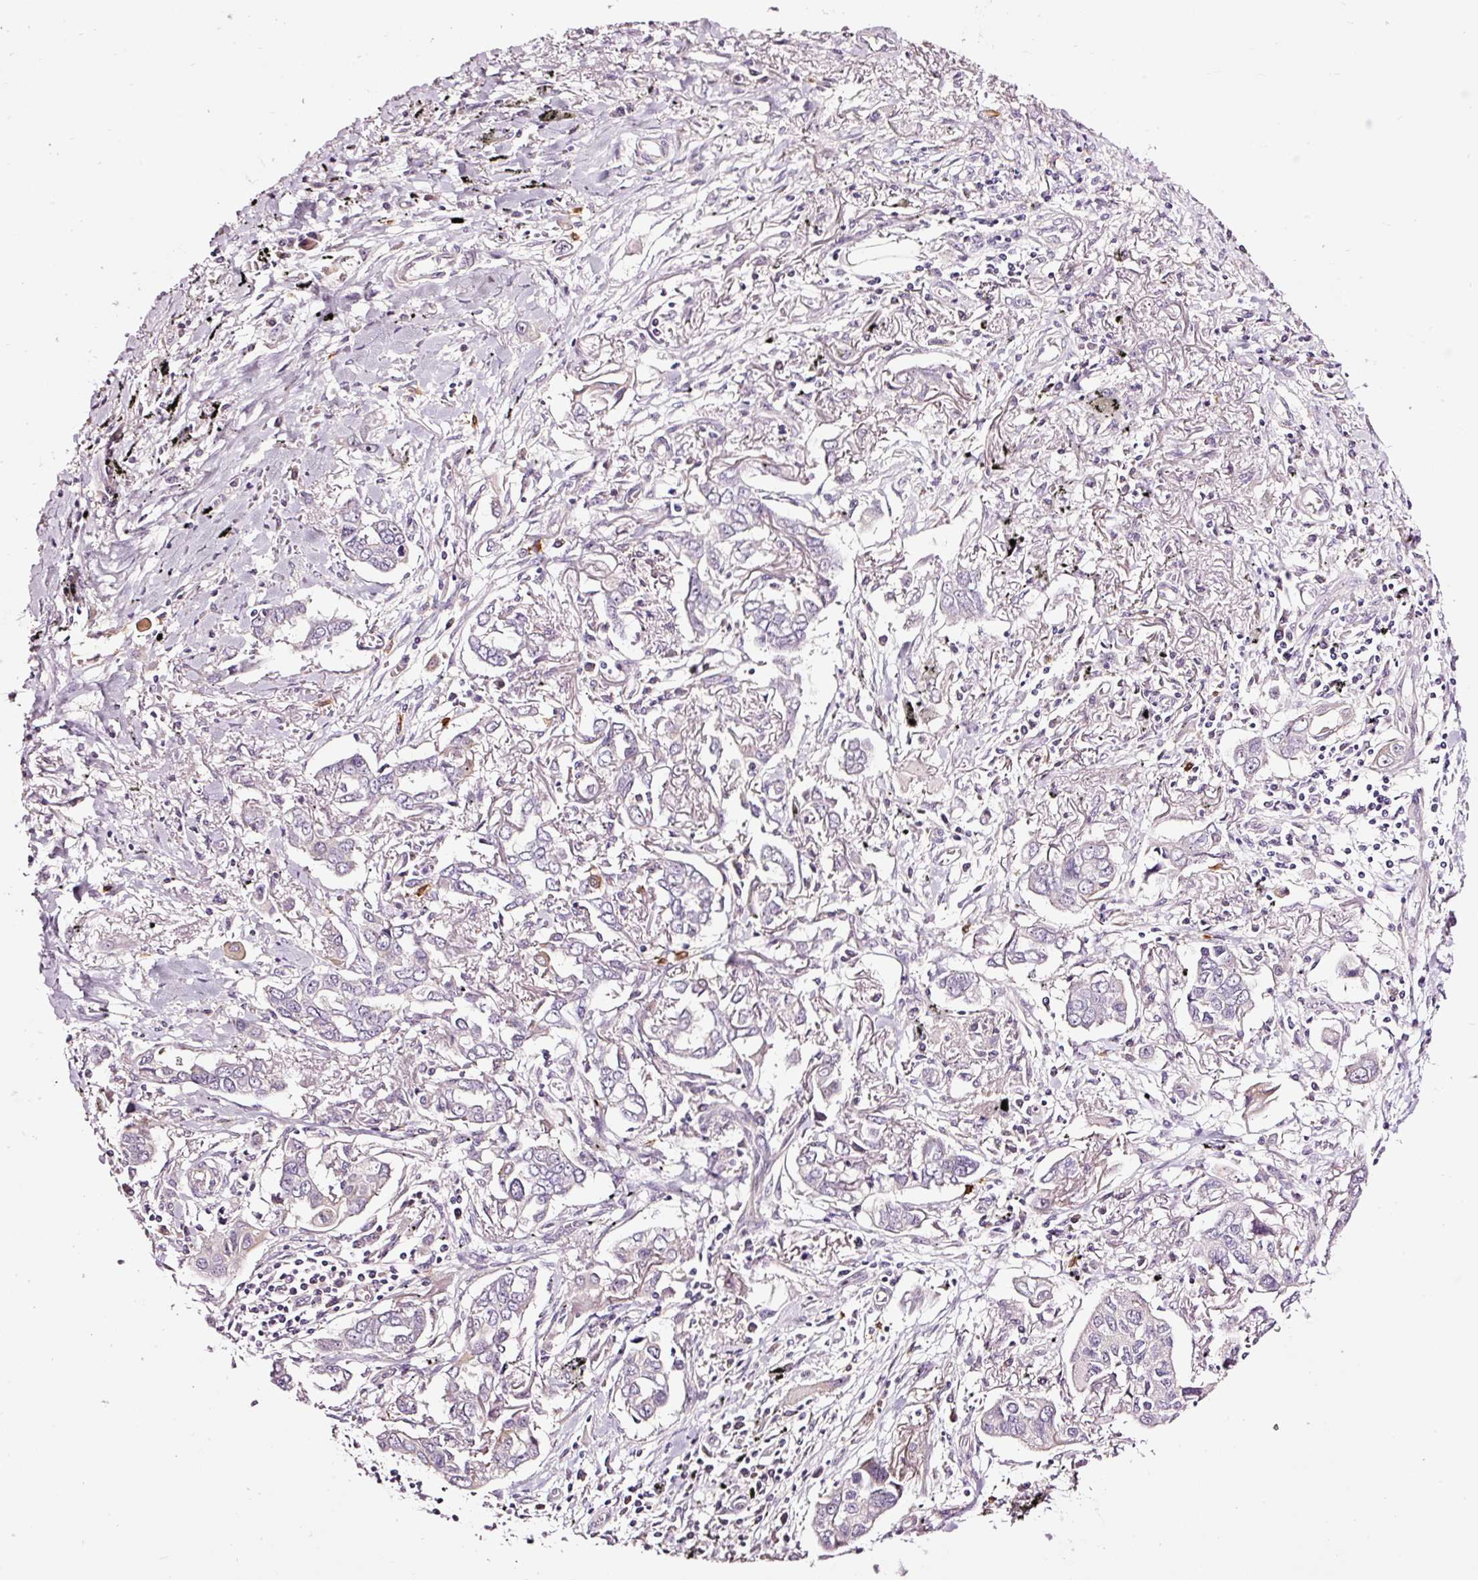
{"staining": {"intensity": "negative", "quantity": "none", "location": "none"}, "tissue": "lung cancer", "cell_type": "Tumor cells", "image_type": "cancer", "snomed": [{"axis": "morphology", "description": "Adenocarcinoma, NOS"}, {"axis": "topography", "description": "Lung"}], "caption": "Immunohistochemistry of human lung cancer demonstrates no positivity in tumor cells. Nuclei are stained in blue.", "gene": "UTP14A", "patient": {"sex": "male", "age": 76}}